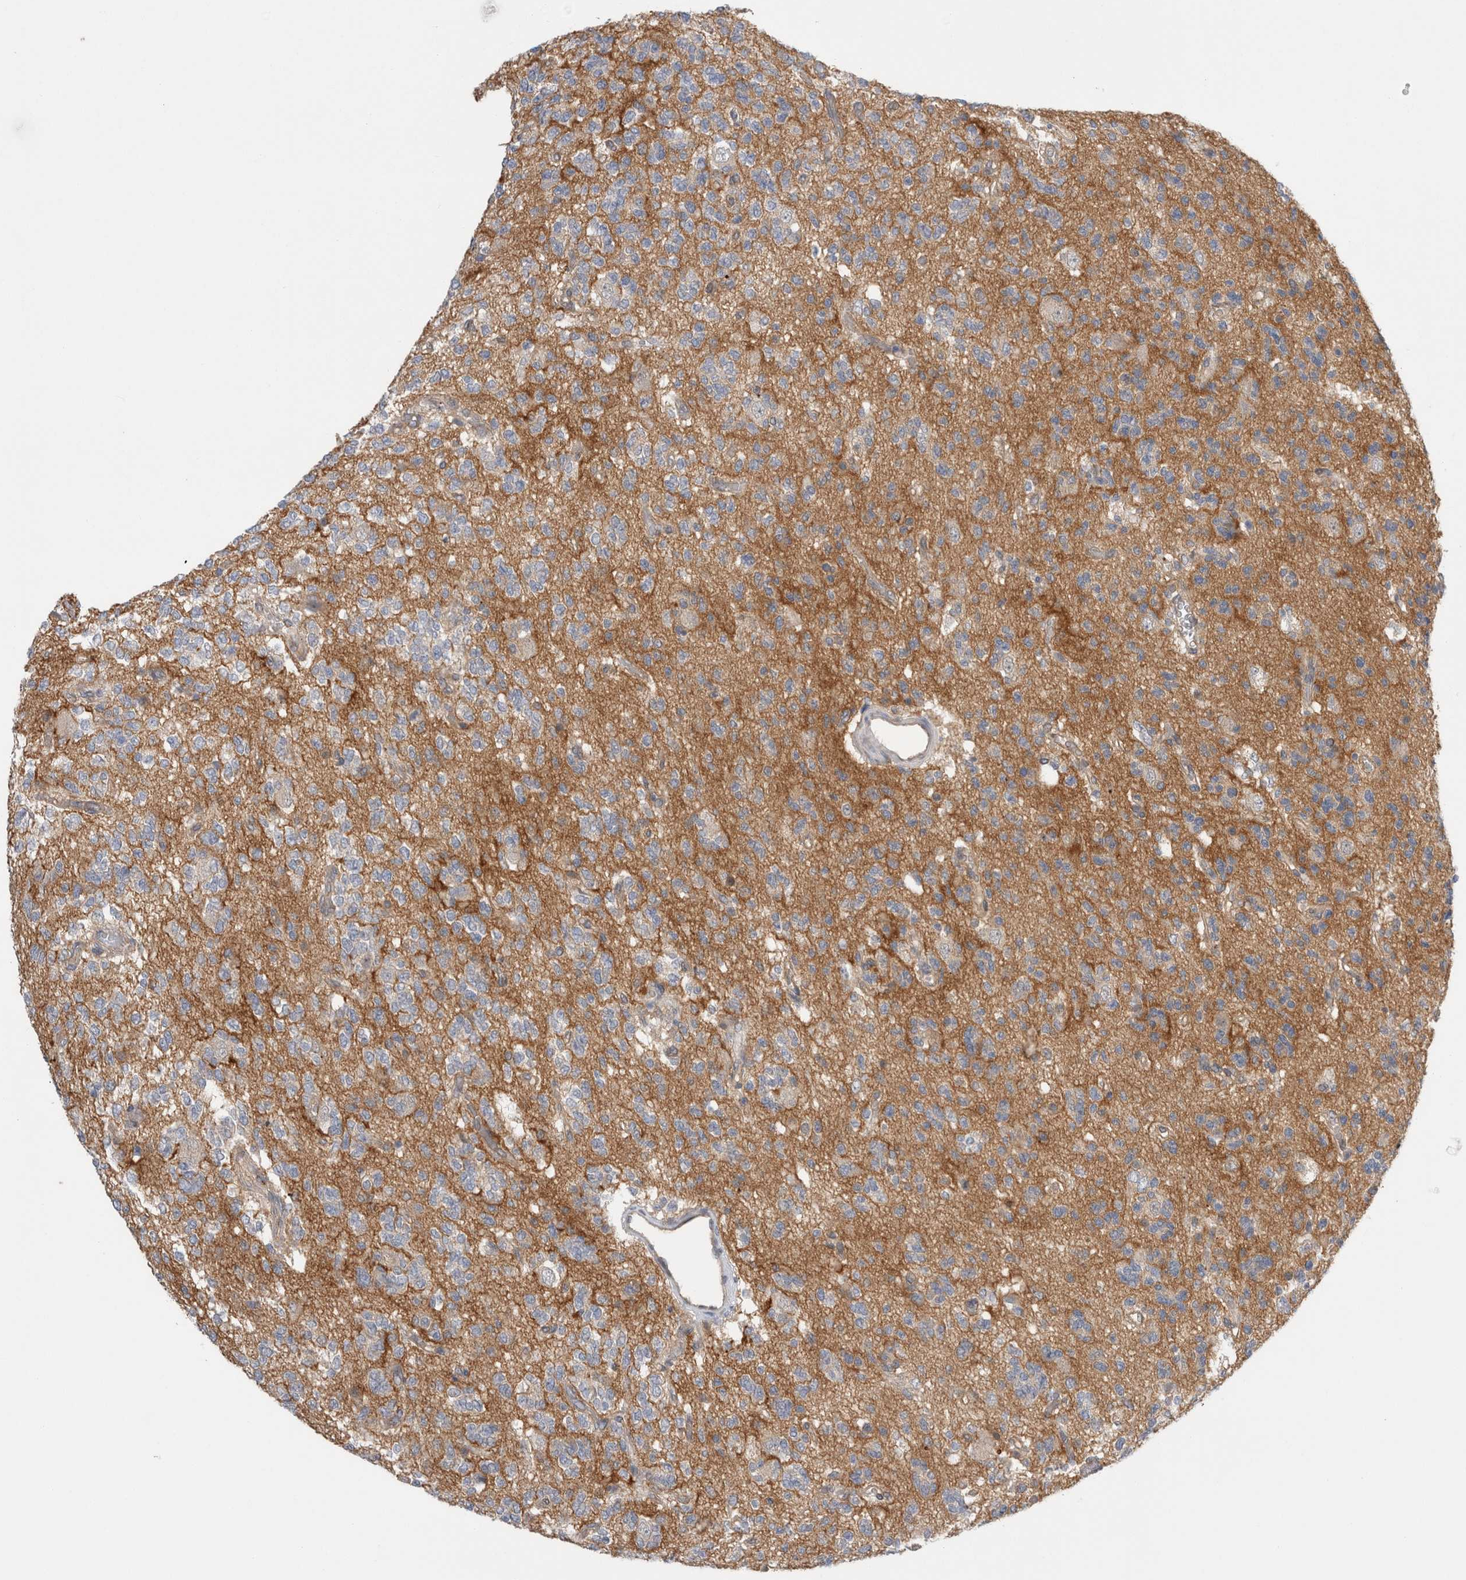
{"staining": {"intensity": "negative", "quantity": "none", "location": "none"}, "tissue": "glioma", "cell_type": "Tumor cells", "image_type": "cancer", "snomed": [{"axis": "morphology", "description": "Glioma, malignant, Low grade"}, {"axis": "topography", "description": "Brain"}], "caption": "Histopathology image shows no protein expression in tumor cells of low-grade glioma (malignant) tissue.", "gene": "TAFA5", "patient": {"sex": "male", "age": 38}}